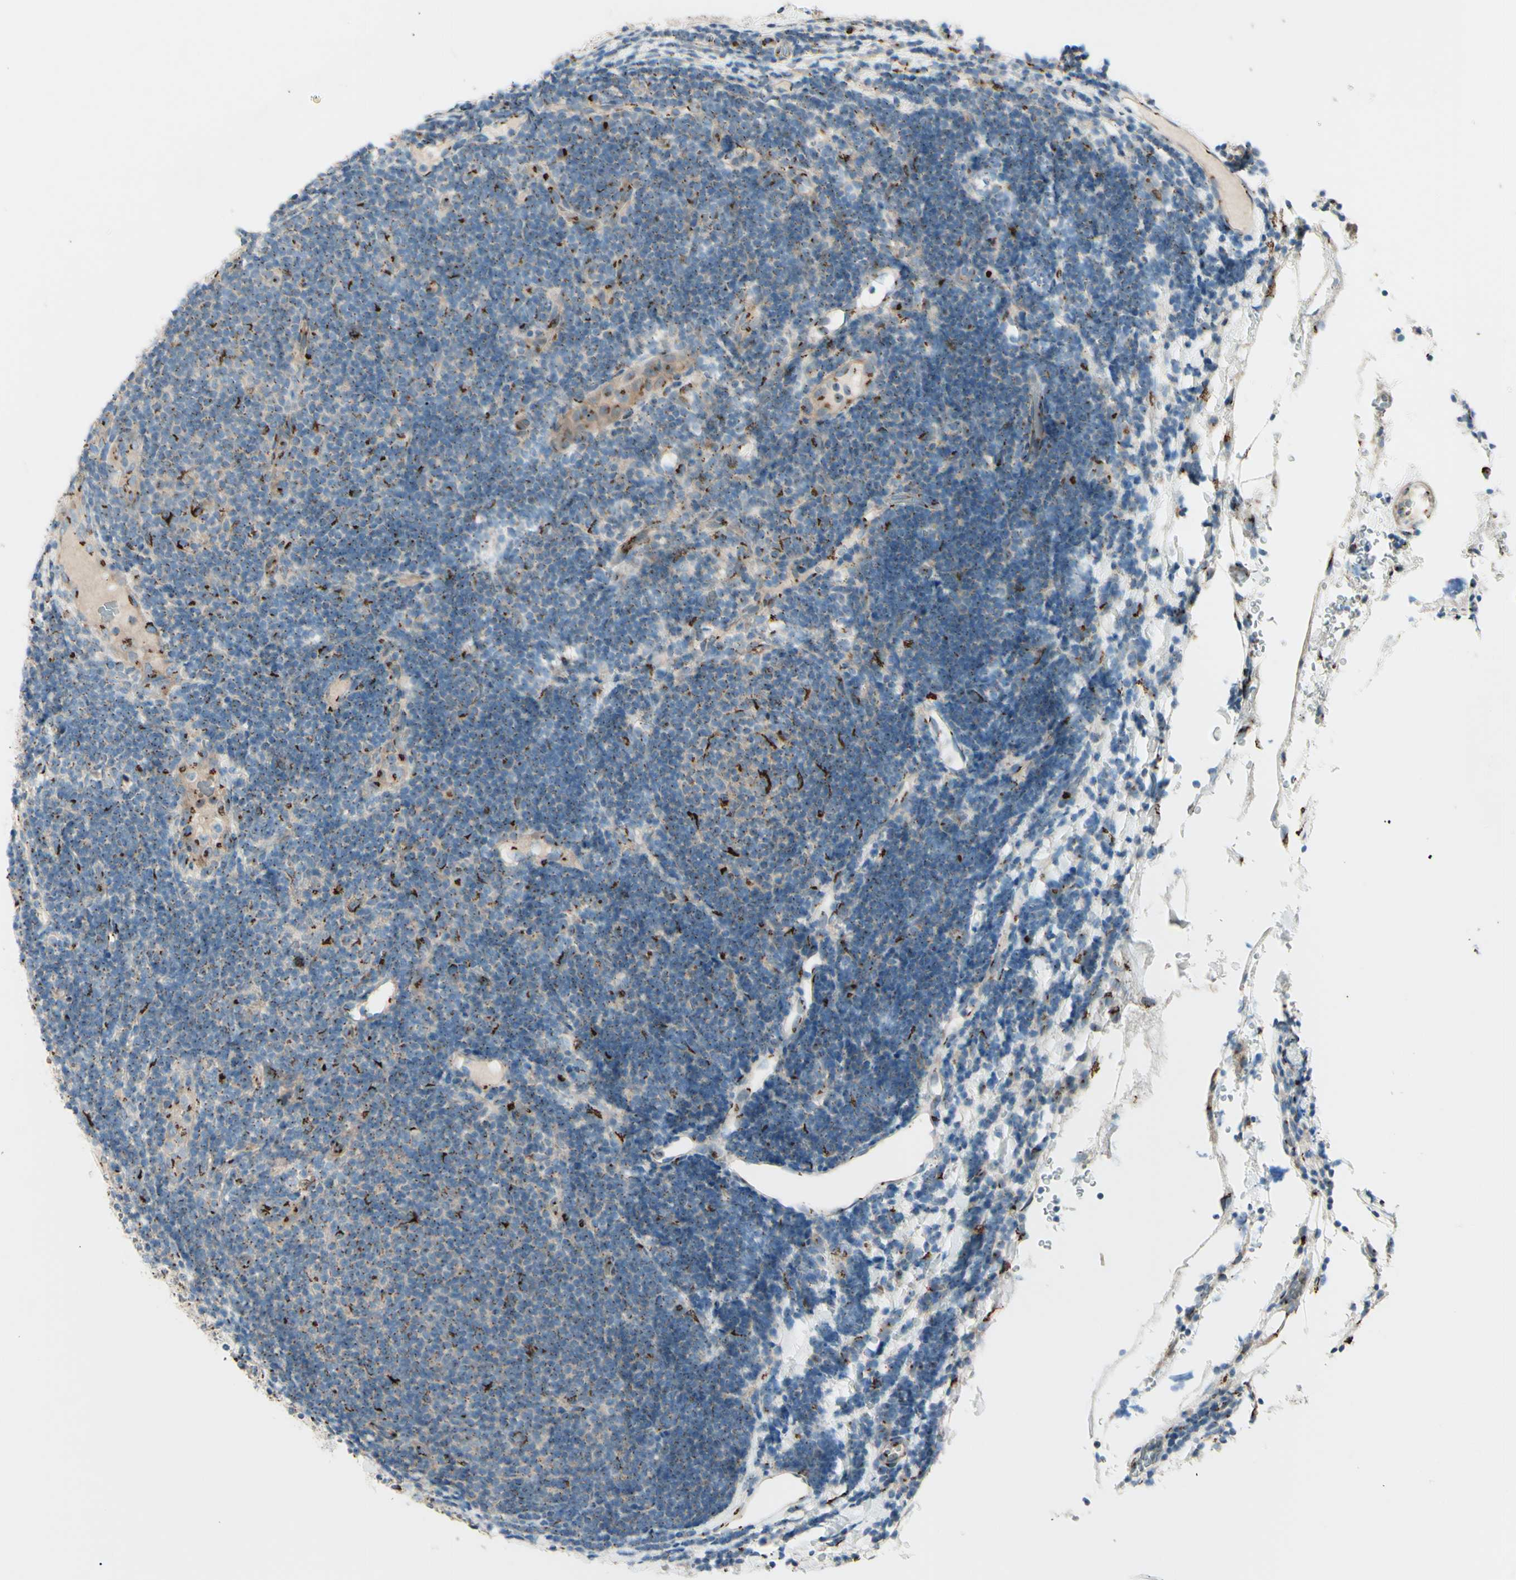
{"staining": {"intensity": "moderate", "quantity": ">75%", "location": "cytoplasmic/membranous"}, "tissue": "lymphoma", "cell_type": "Tumor cells", "image_type": "cancer", "snomed": [{"axis": "morphology", "description": "Malignant lymphoma, non-Hodgkin's type, Low grade"}, {"axis": "topography", "description": "Lymph node"}], "caption": "This histopathology image exhibits malignant lymphoma, non-Hodgkin's type (low-grade) stained with immunohistochemistry (IHC) to label a protein in brown. The cytoplasmic/membranous of tumor cells show moderate positivity for the protein. Nuclei are counter-stained blue.", "gene": "BPNT2", "patient": {"sex": "male", "age": 83}}